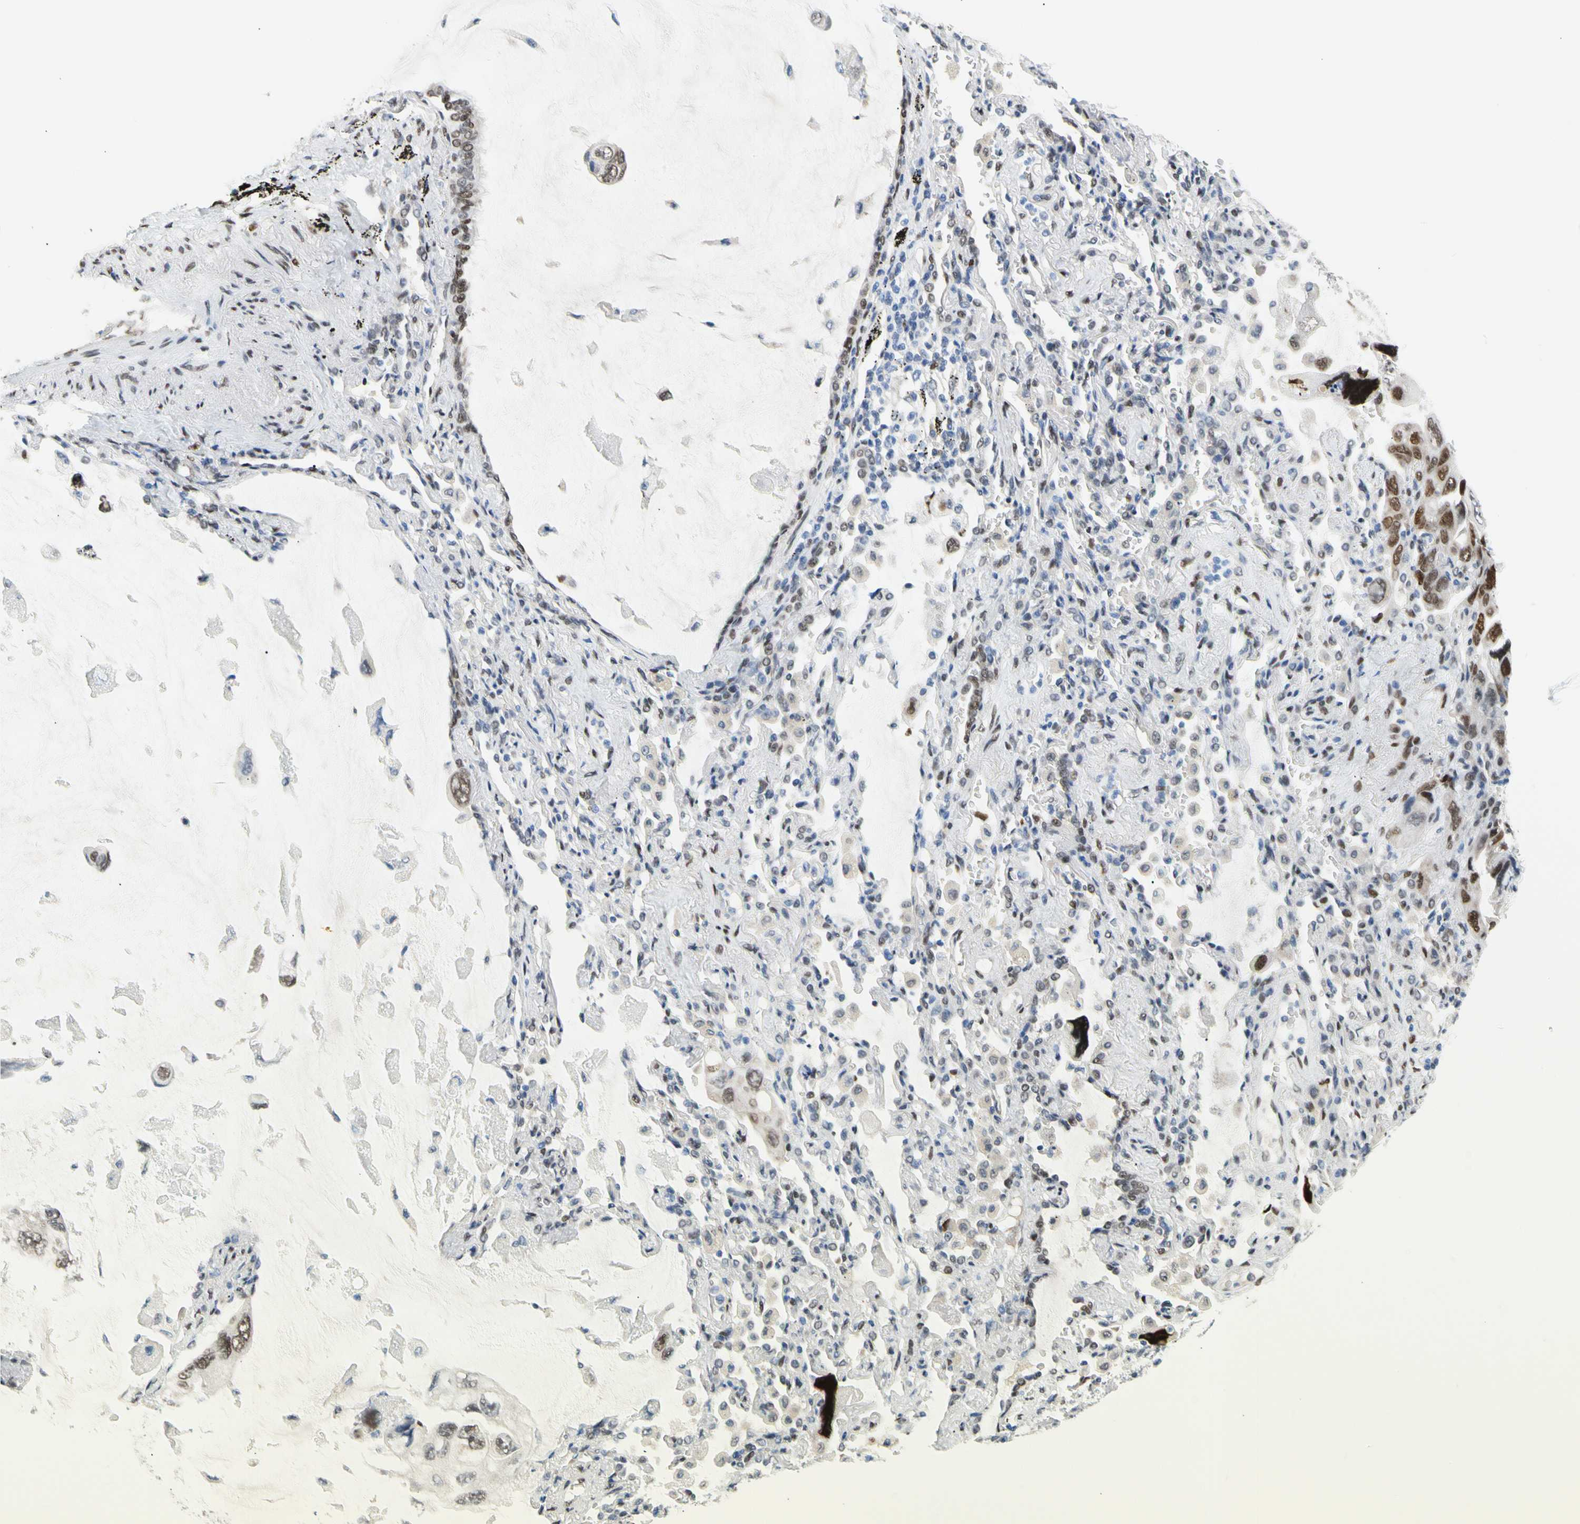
{"staining": {"intensity": "moderate", "quantity": ">75%", "location": "nuclear"}, "tissue": "lung cancer", "cell_type": "Tumor cells", "image_type": "cancer", "snomed": [{"axis": "morphology", "description": "Squamous cell carcinoma, NOS"}, {"axis": "topography", "description": "Lung"}], "caption": "Immunohistochemistry (IHC) staining of lung cancer, which exhibits medium levels of moderate nuclear expression in about >75% of tumor cells indicating moderate nuclear protein expression. The staining was performed using DAB (3,3'-diaminobenzidine) (brown) for protein detection and nuclei were counterstained in hematoxylin (blue).", "gene": "NFIA", "patient": {"sex": "female", "age": 73}}